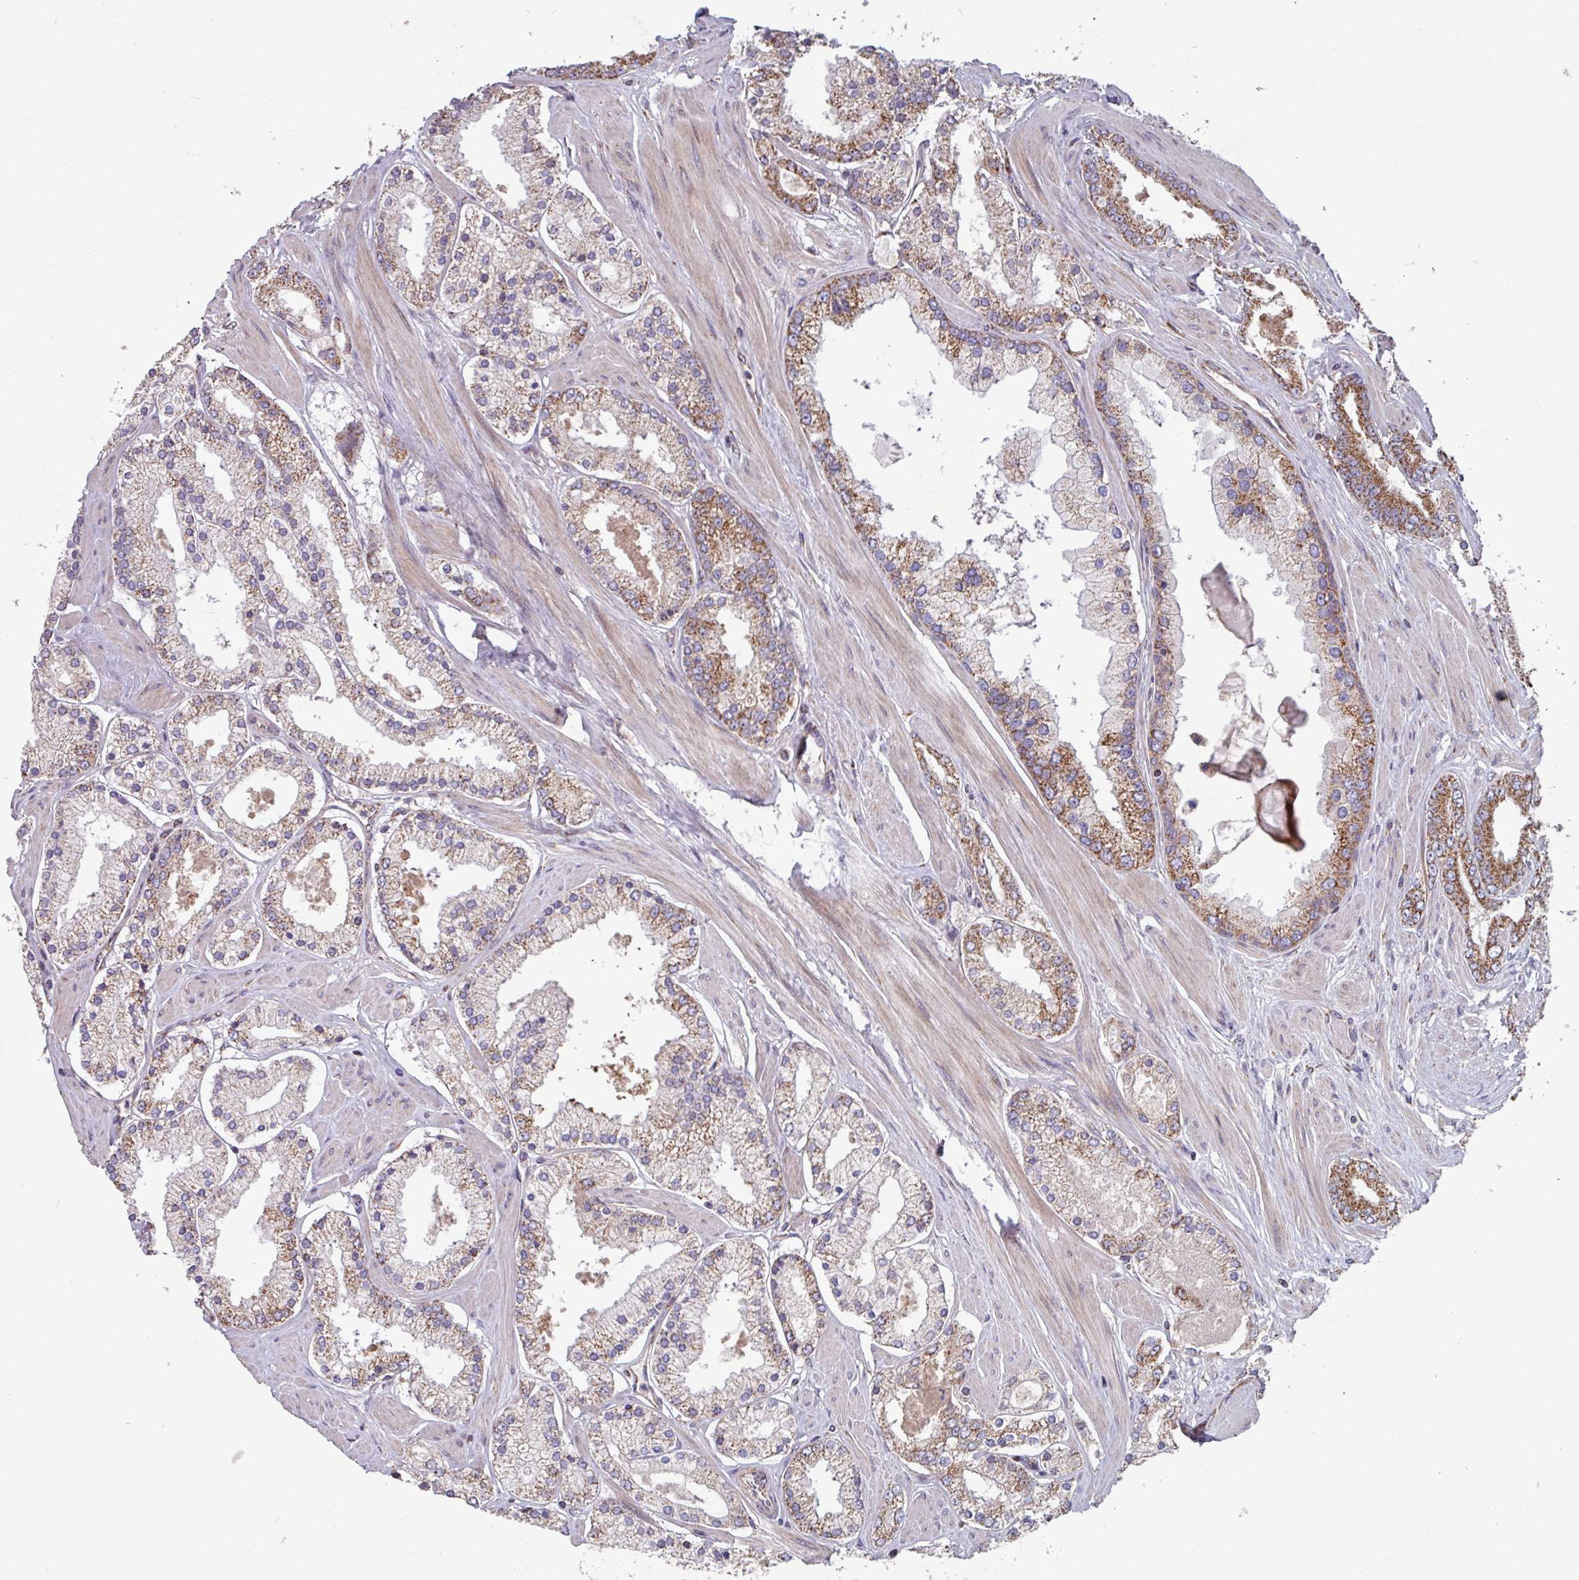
{"staining": {"intensity": "moderate", "quantity": "25%-75%", "location": "cytoplasmic/membranous"}, "tissue": "prostate cancer", "cell_type": "Tumor cells", "image_type": "cancer", "snomed": [{"axis": "morphology", "description": "Adenocarcinoma, Low grade"}, {"axis": "topography", "description": "Prostate"}], "caption": "Immunohistochemistry of prostate cancer displays medium levels of moderate cytoplasmic/membranous expression in about 25%-75% of tumor cells.", "gene": "COX7C", "patient": {"sex": "male", "age": 42}}